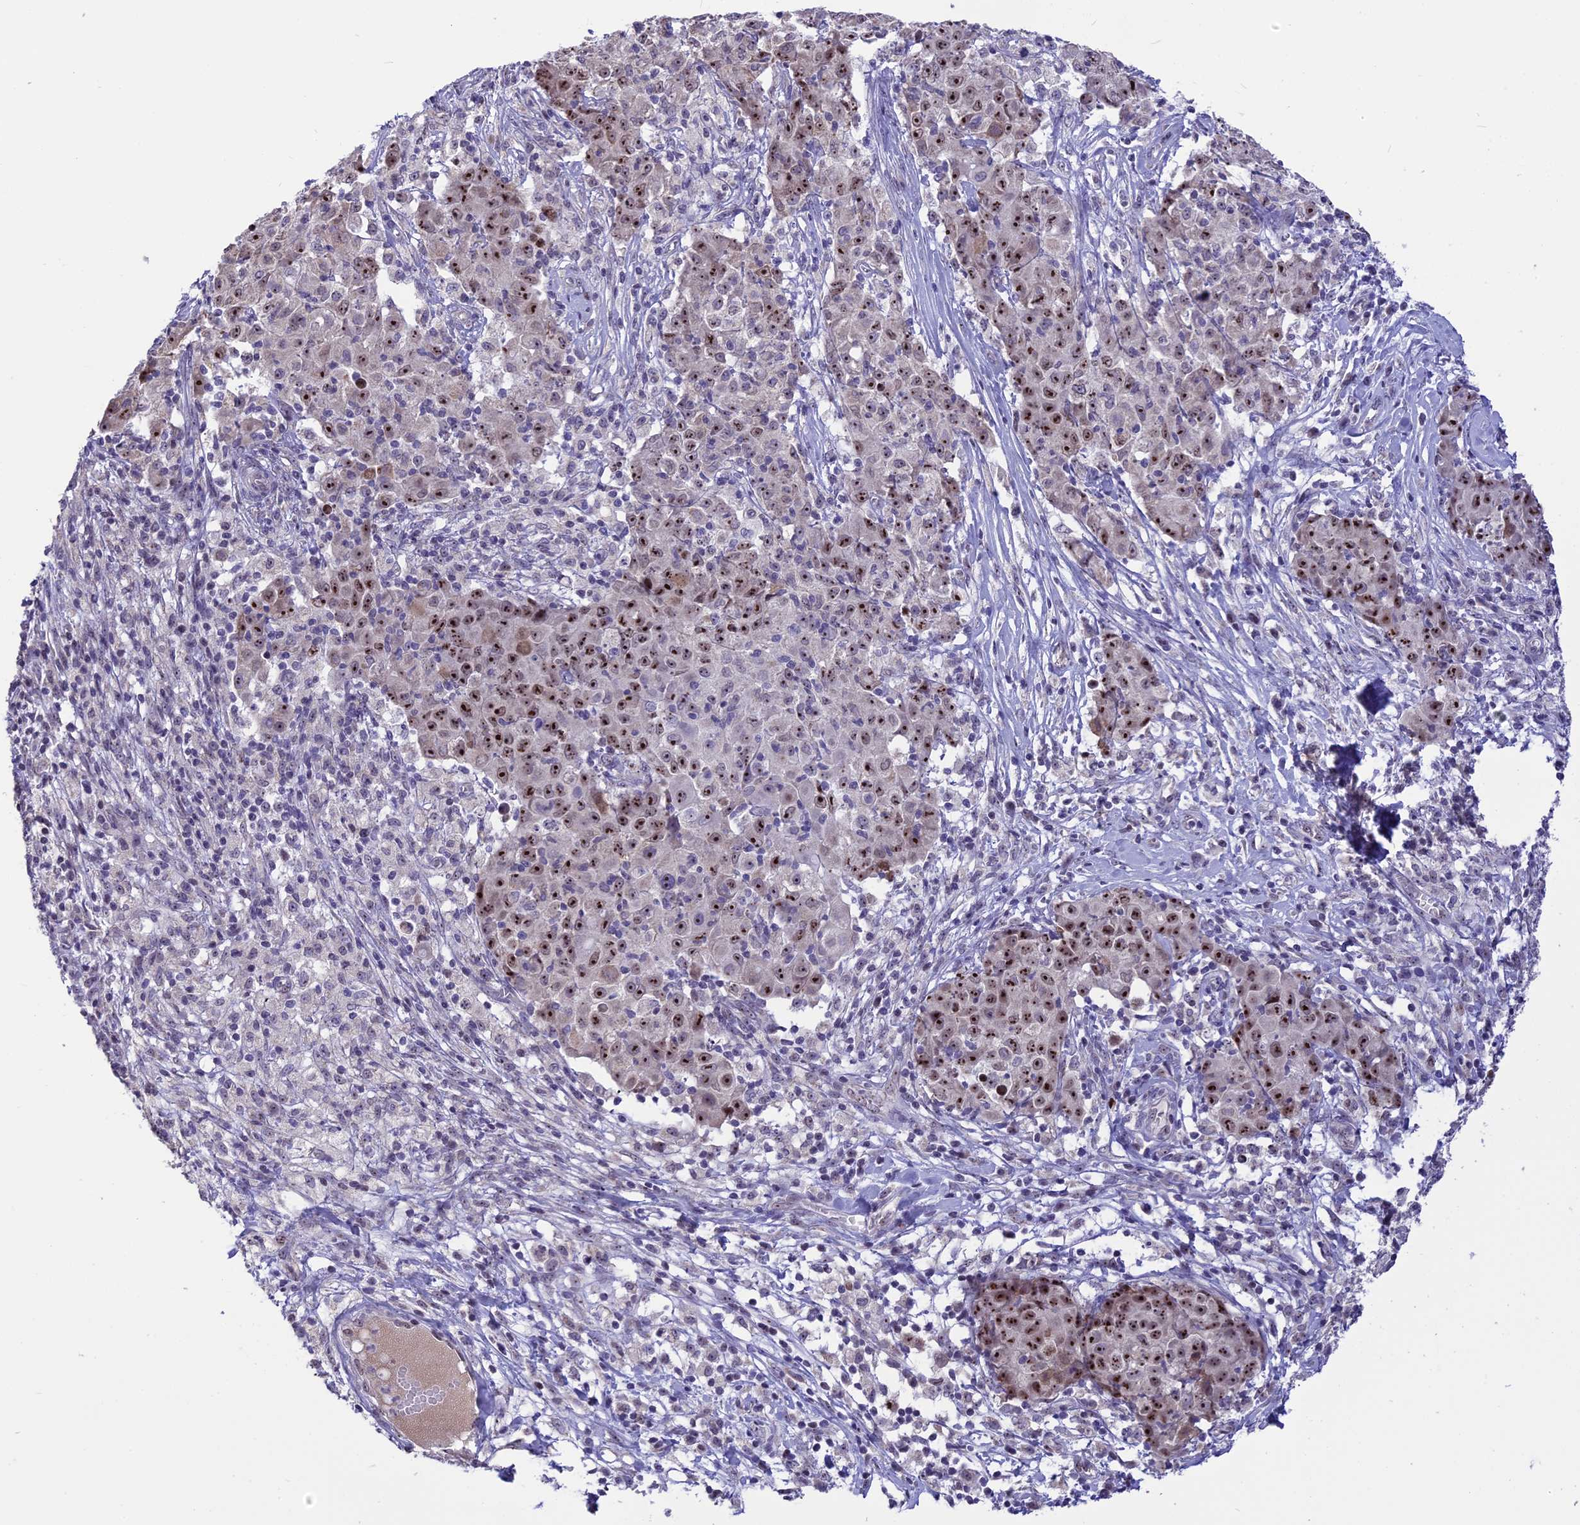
{"staining": {"intensity": "strong", "quantity": ">75%", "location": "nuclear"}, "tissue": "ovarian cancer", "cell_type": "Tumor cells", "image_type": "cancer", "snomed": [{"axis": "morphology", "description": "Carcinoma, endometroid"}, {"axis": "topography", "description": "Ovary"}], "caption": "Ovarian cancer stained with a protein marker displays strong staining in tumor cells.", "gene": "CMSS1", "patient": {"sex": "female", "age": 42}}